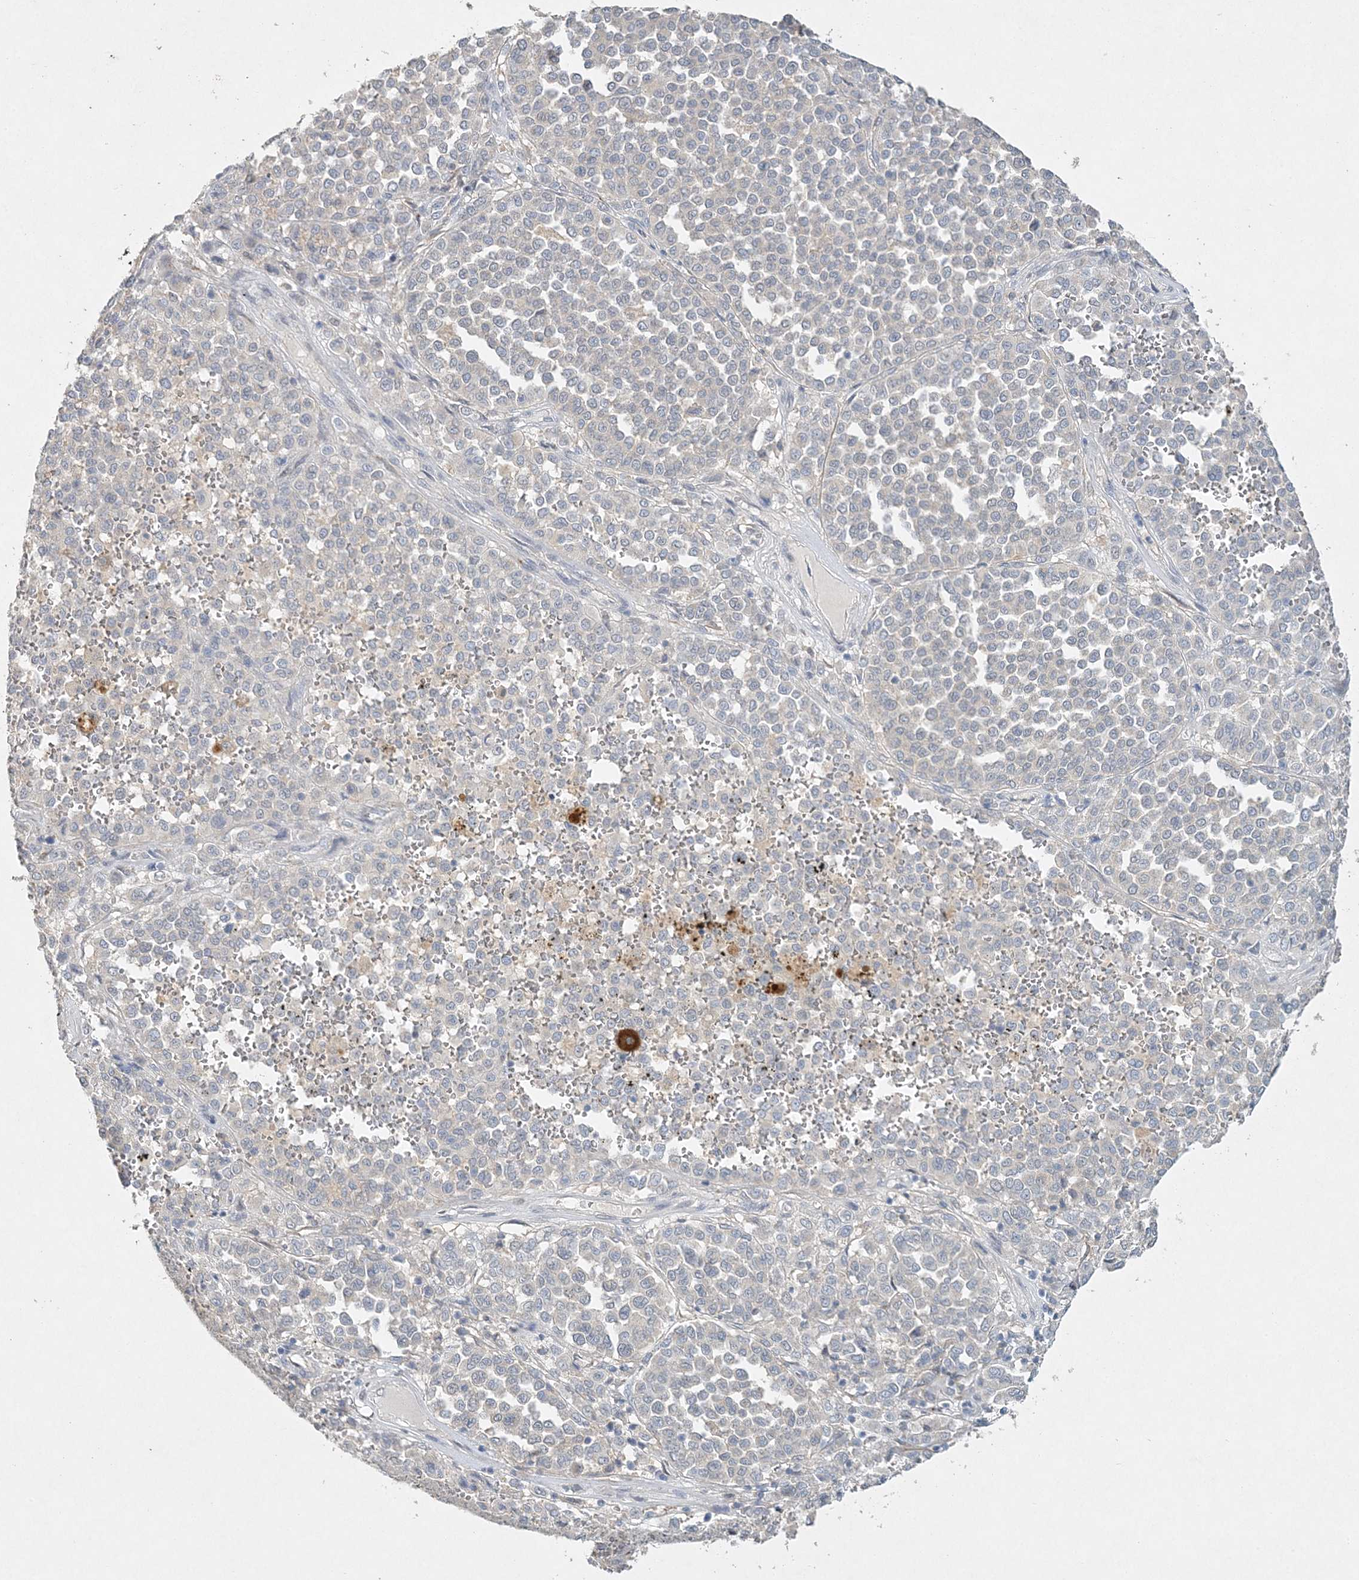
{"staining": {"intensity": "negative", "quantity": "none", "location": "none"}, "tissue": "melanoma", "cell_type": "Tumor cells", "image_type": "cancer", "snomed": [{"axis": "morphology", "description": "Malignant melanoma, Metastatic site"}, {"axis": "topography", "description": "Pancreas"}], "caption": "Tumor cells show no significant protein expression in malignant melanoma (metastatic site).", "gene": "MAT2B", "patient": {"sex": "female", "age": 30}}